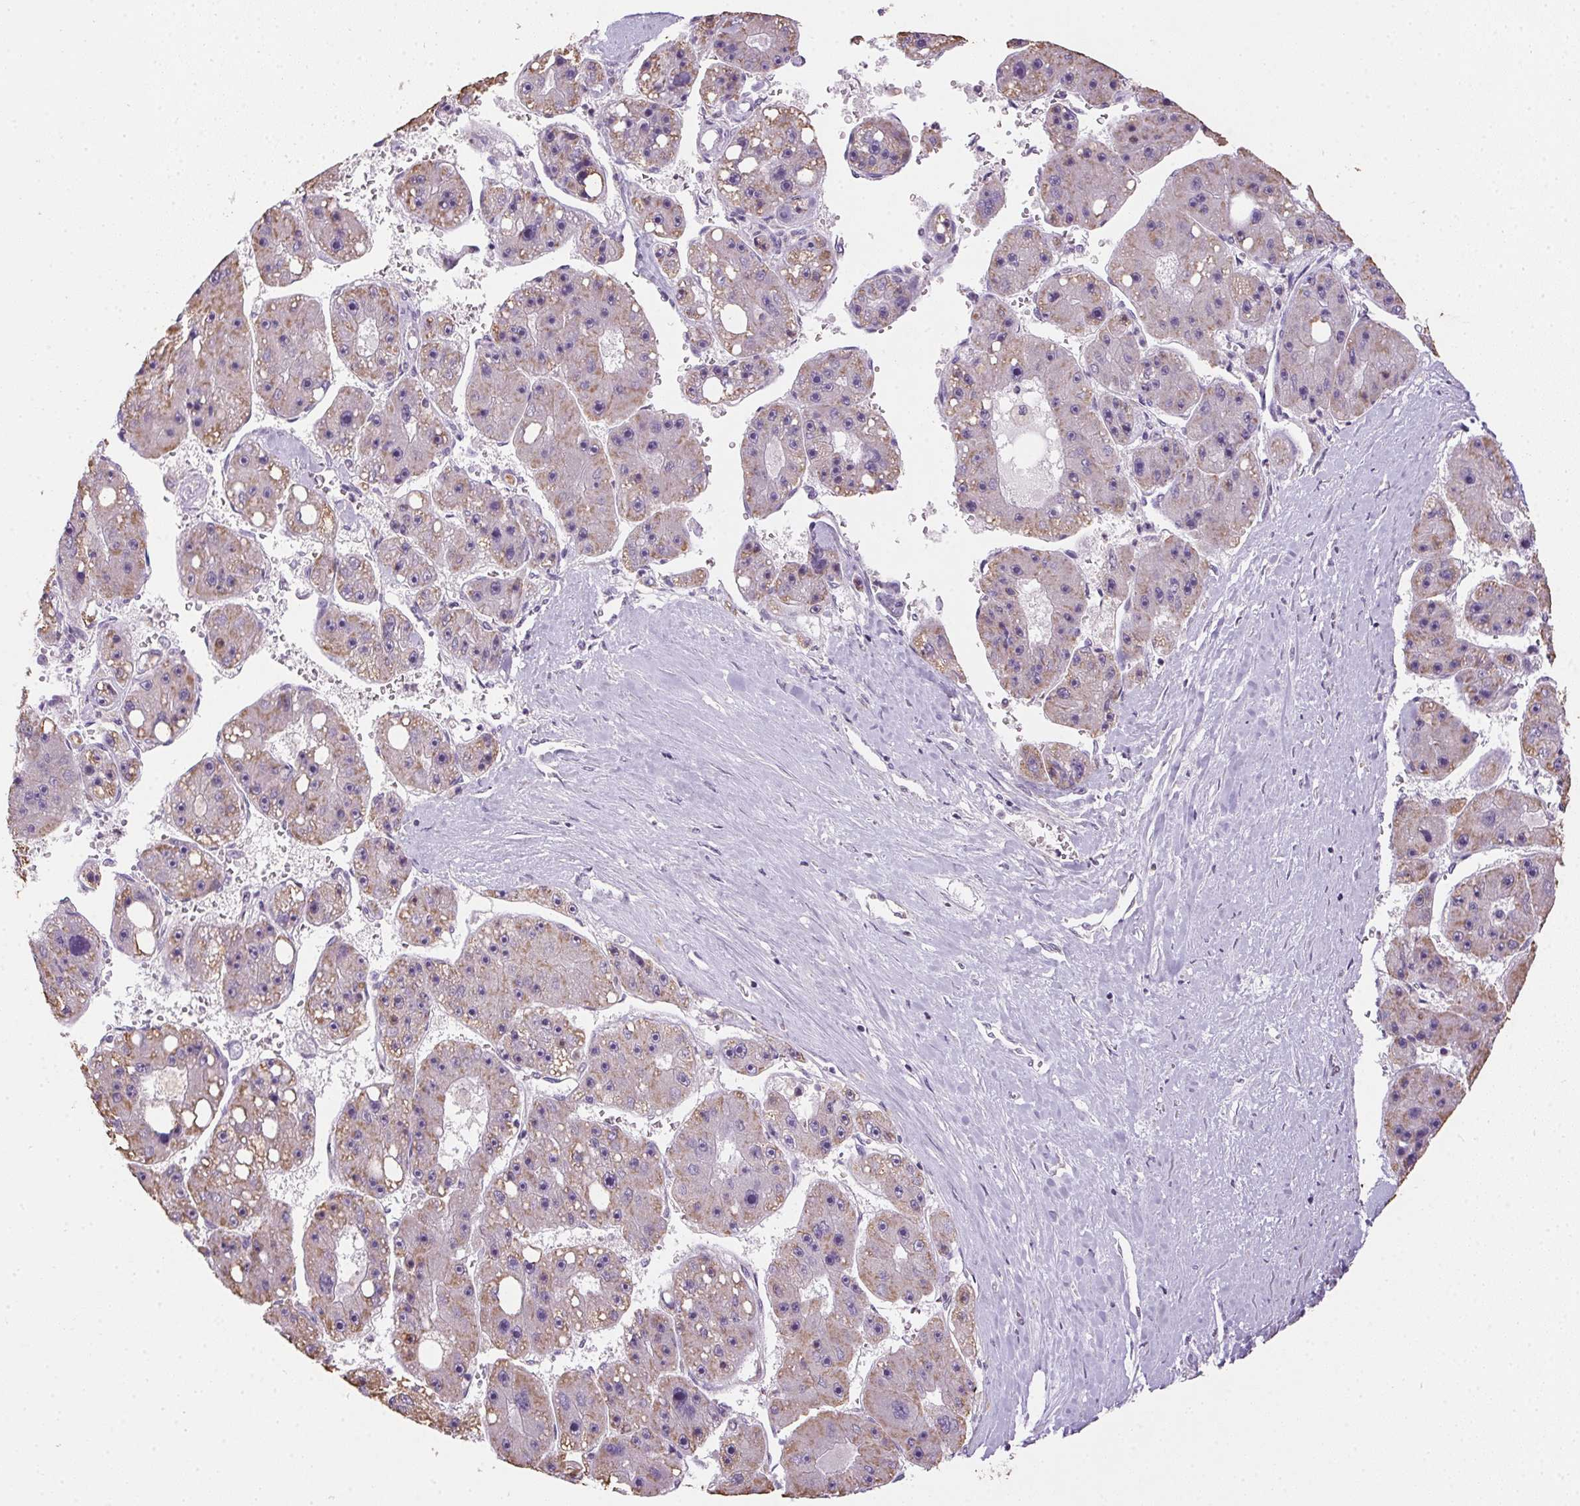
{"staining": {"intensity": "weak", "quantity": "<25%", "location": "cytoplasmic/membranous"}, "tissue": "liver cancer", "cell_type": "Tumor cells", "image_type": "cancer", "snomed": [{"axis": "morphology", "description": "Carcinoma, Hepatocellular, NOS"}, {"axis": "topography", "description": "Liver"}], "caption": "Tumor cells are negative for protein expression in human liver cancer (hepatocellular carcinoma).", "gene": "SPACA9", "patient": {"sex": "female", "age": 61}}